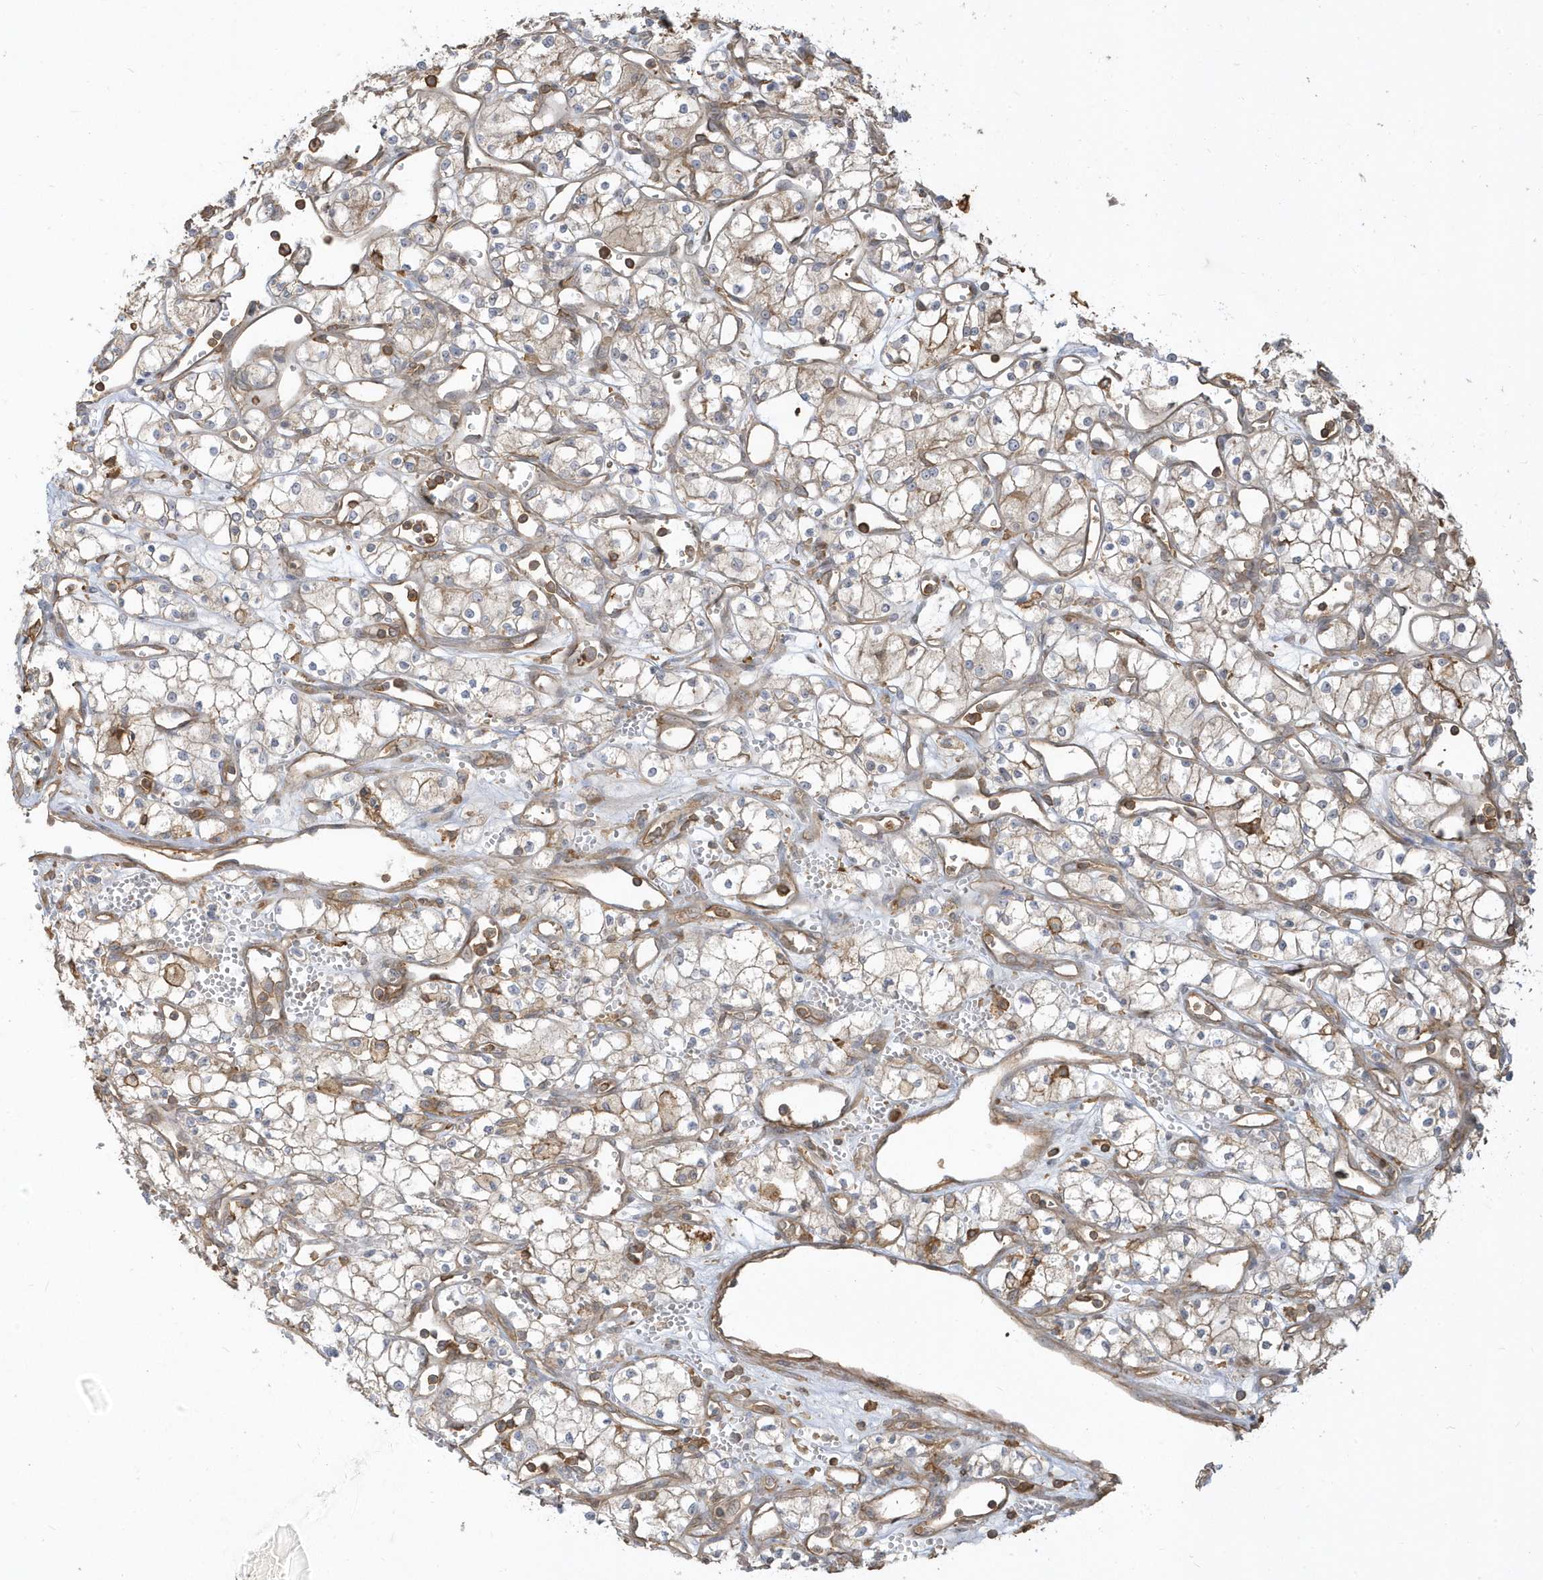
{"staining": {"intensity": "weak", "quantity": "25%-75%", "location": "cytoplasmic/membranous"}, "tissue": "renal cancer", "cell_type": "Tumor cells", "image_type": "cancer", "snomed": [{"axis": "morphology", "description": "Adenocarcinoma, NOS"}, {"axis": "topography", "description": "Kidney"}], "caption": "Protein positivity by IHC demonstrates weak cytoplasmic/membranous positivity in approximately 25%-75% of tumor cells in renal adenocarcinoma.", "gene": "ZBTB8A", "patient": {"sex": "male", "age": 59}}